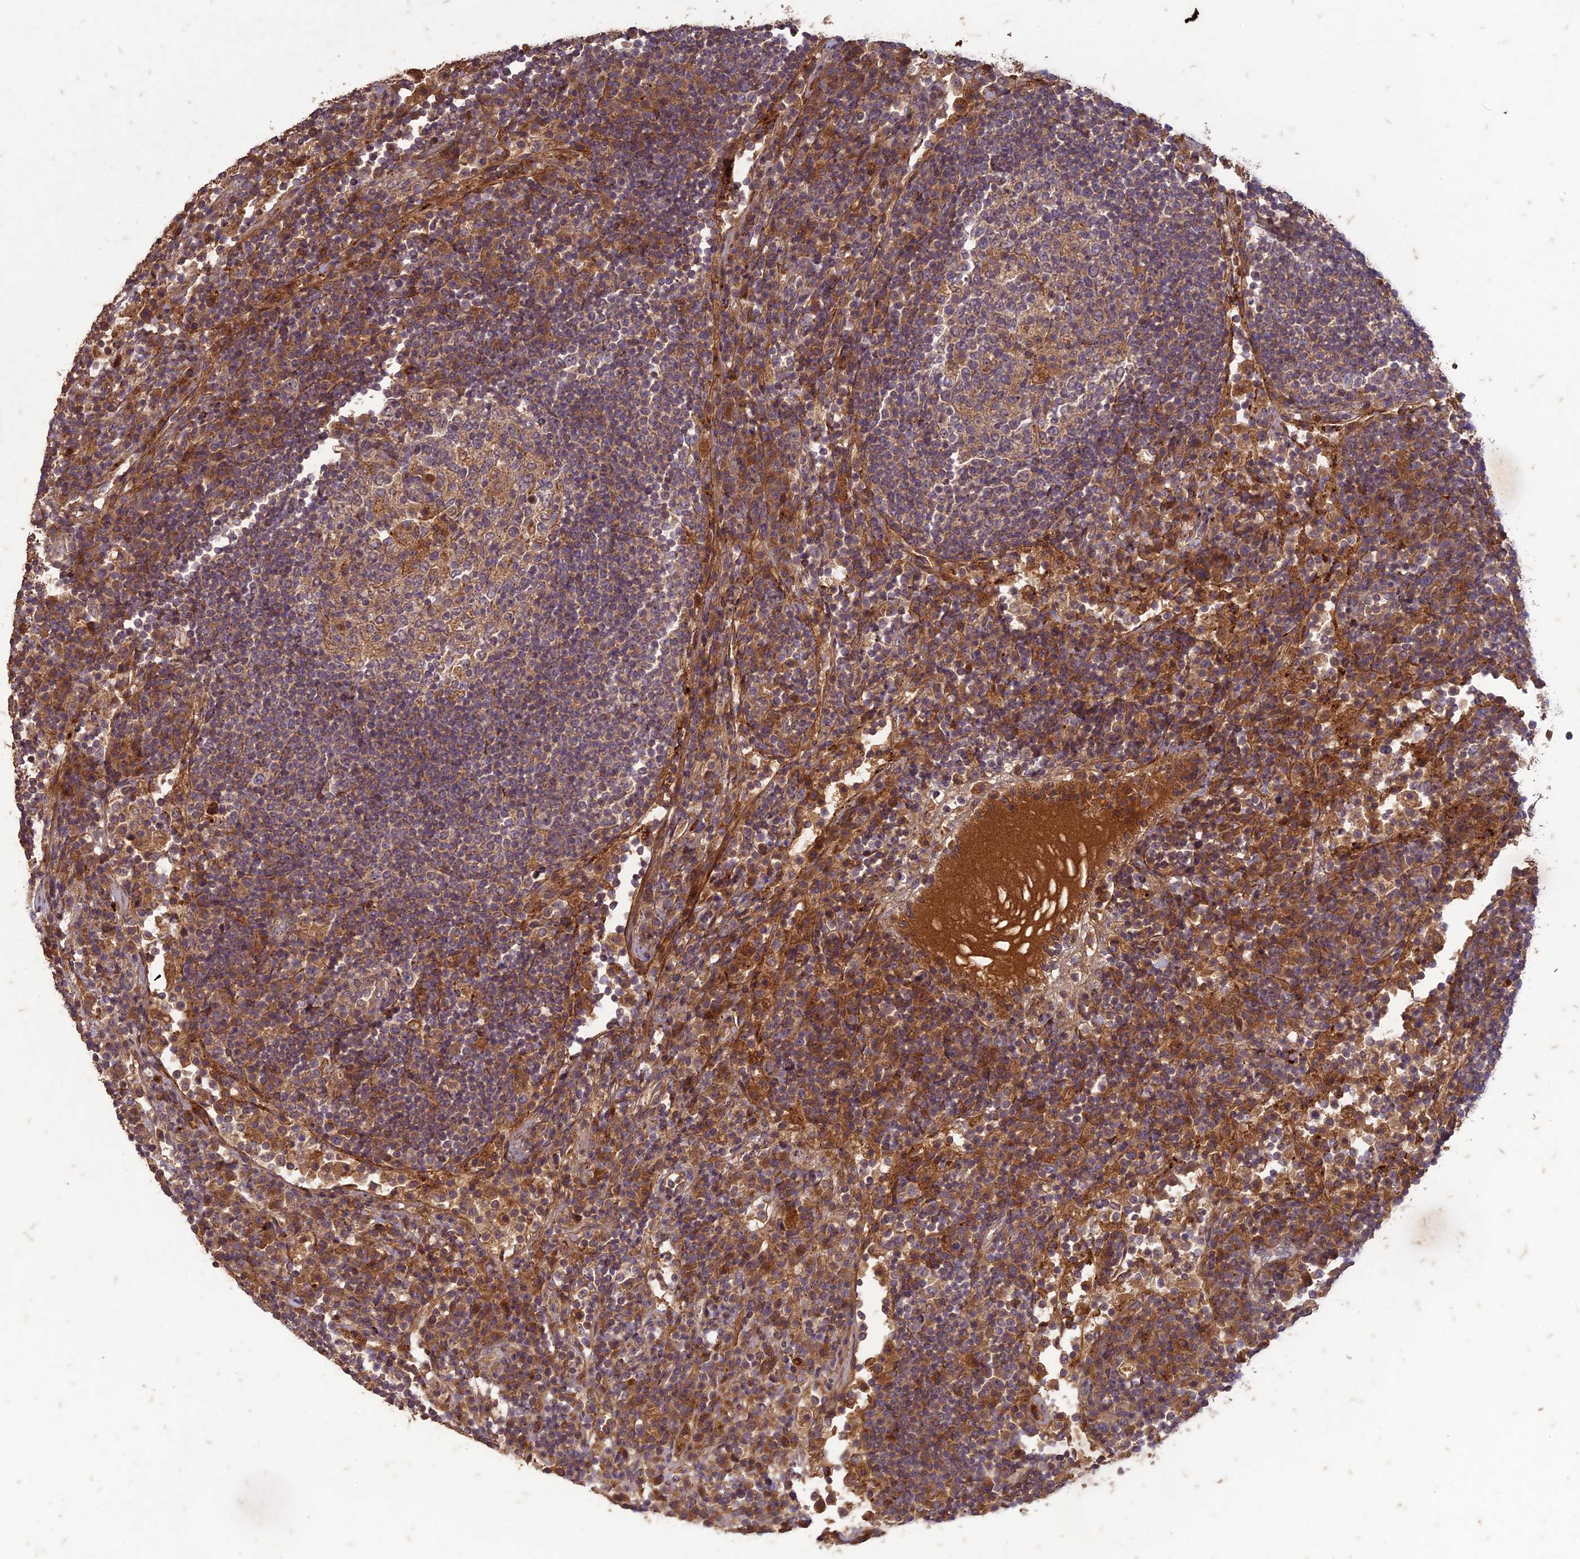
{"staining": {"intensity": "moderate", "quantity": "25%-75%", "location": "cytoplasmic/membranous"}, "tissue": "lymph node", "cell_type": "Germinal center cells", "image_type": "normal", "snomed": [{"axis": "morphology", "description": "Normal tissue, NOS"}, {"axis": "topography", "description": "Lymph node"}], "caption": "Moderate cytoplasmic/membranous protein positivity is seen in about 25%-75% of germinal center cells in lymph node. (DAB (3,3'-diaminobenzidine) IHC, brown staining for protein, blue staining for nuclei).", "gene": "TCF25", "patient": {"sex": "female", "age": 53}}